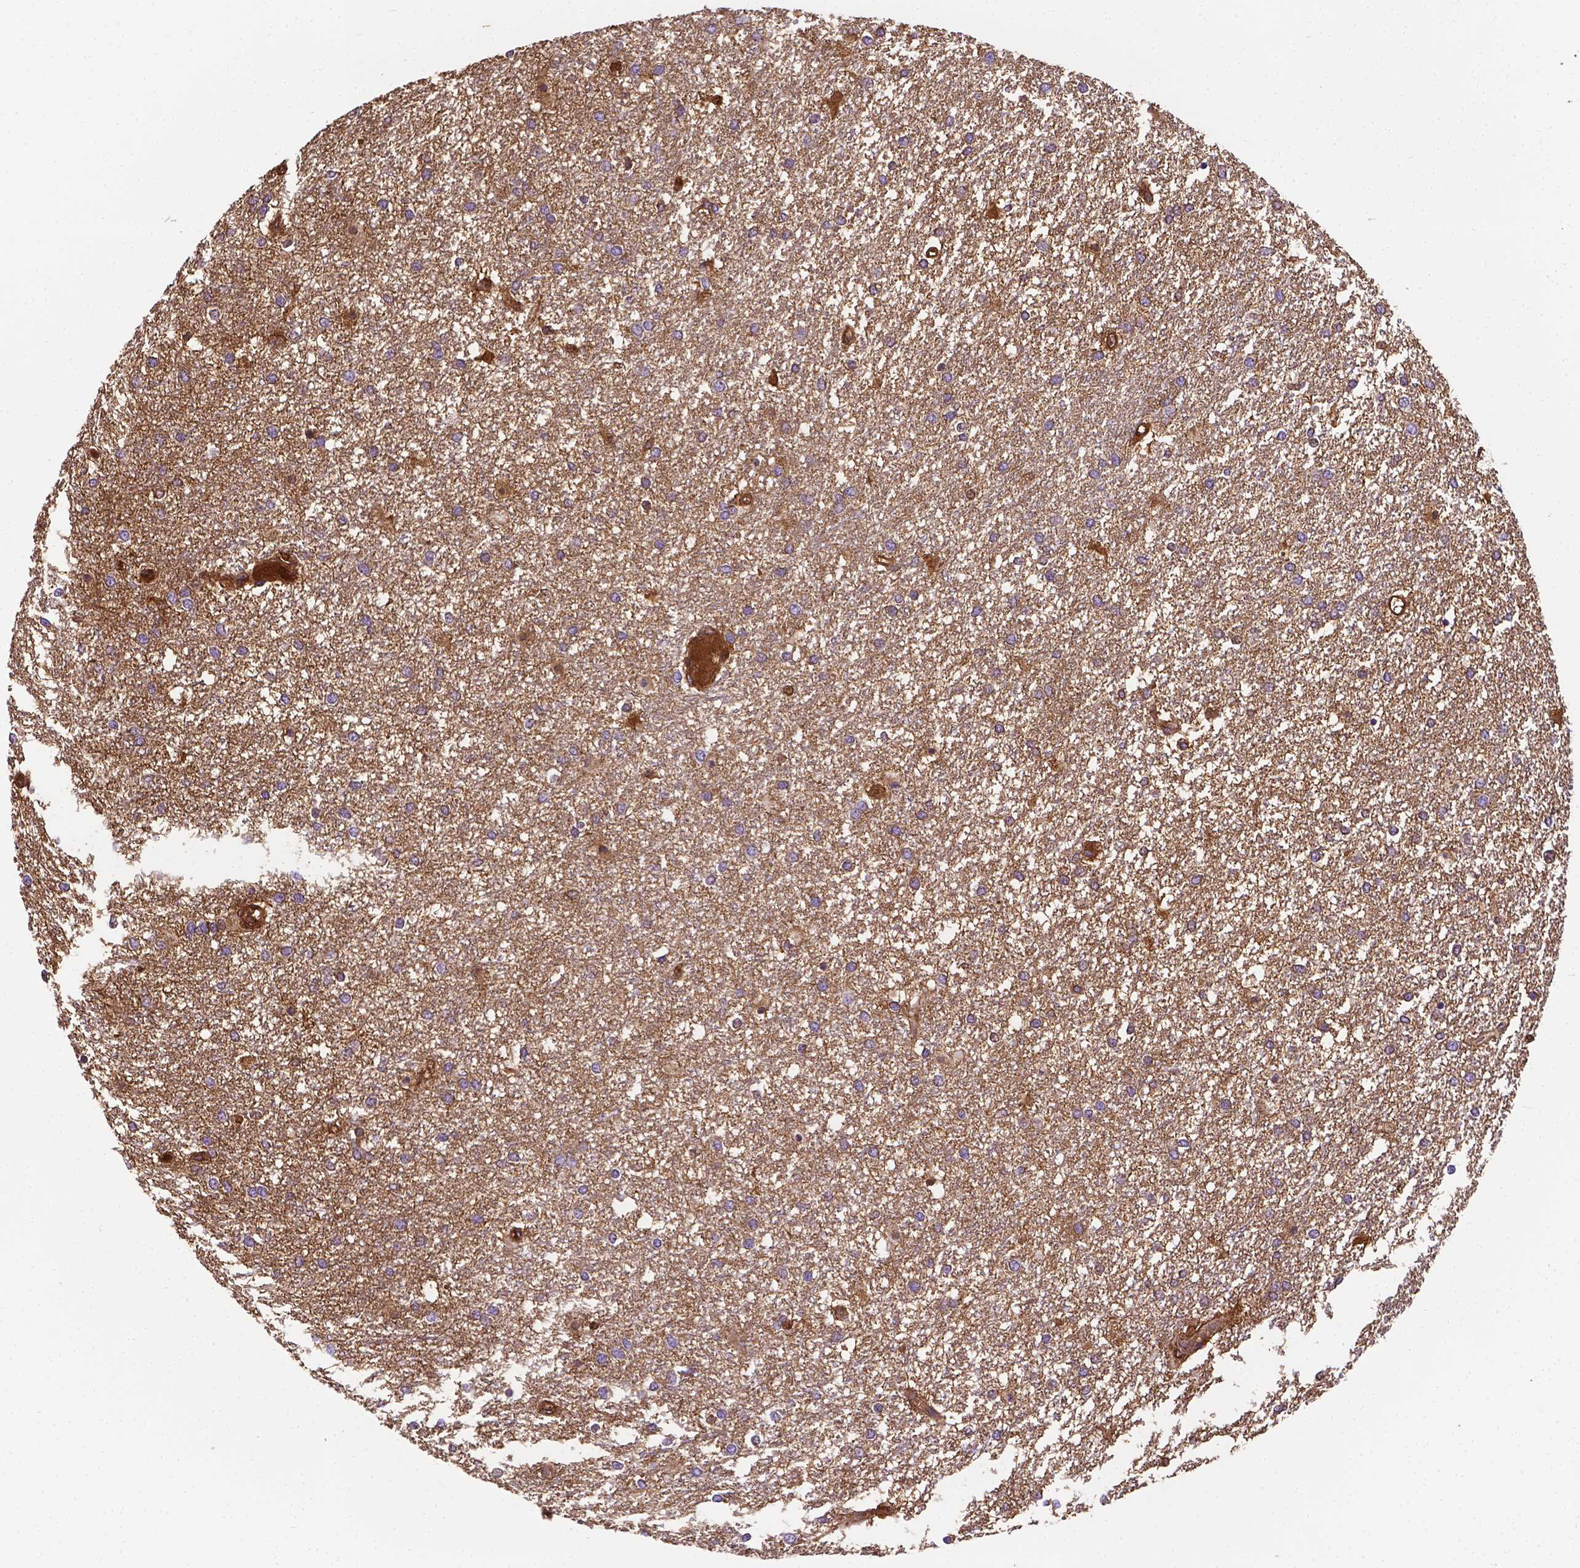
{"staining": {"intensity": "moderate", "quantity": "25%-75%", "location": "cytoplasmic/membranous"}, "tissue": "glioma", "cell_type": "Tumor cells", "image_type": "cancer", "snomed": [{"axis": "morphology", "description": "Glioma, malignant, High grade"}, {"axis": "topography", "description": "Brain"}], "caption": "Immunohistochemical staining of malignant glioma (high-grade) shows medium levels of moderate cytoplasmic/membranous staining in approximately 25%-75% of tumor cells.", "gene": "APOE", "patient": {"sex": "female", "age": 61}}